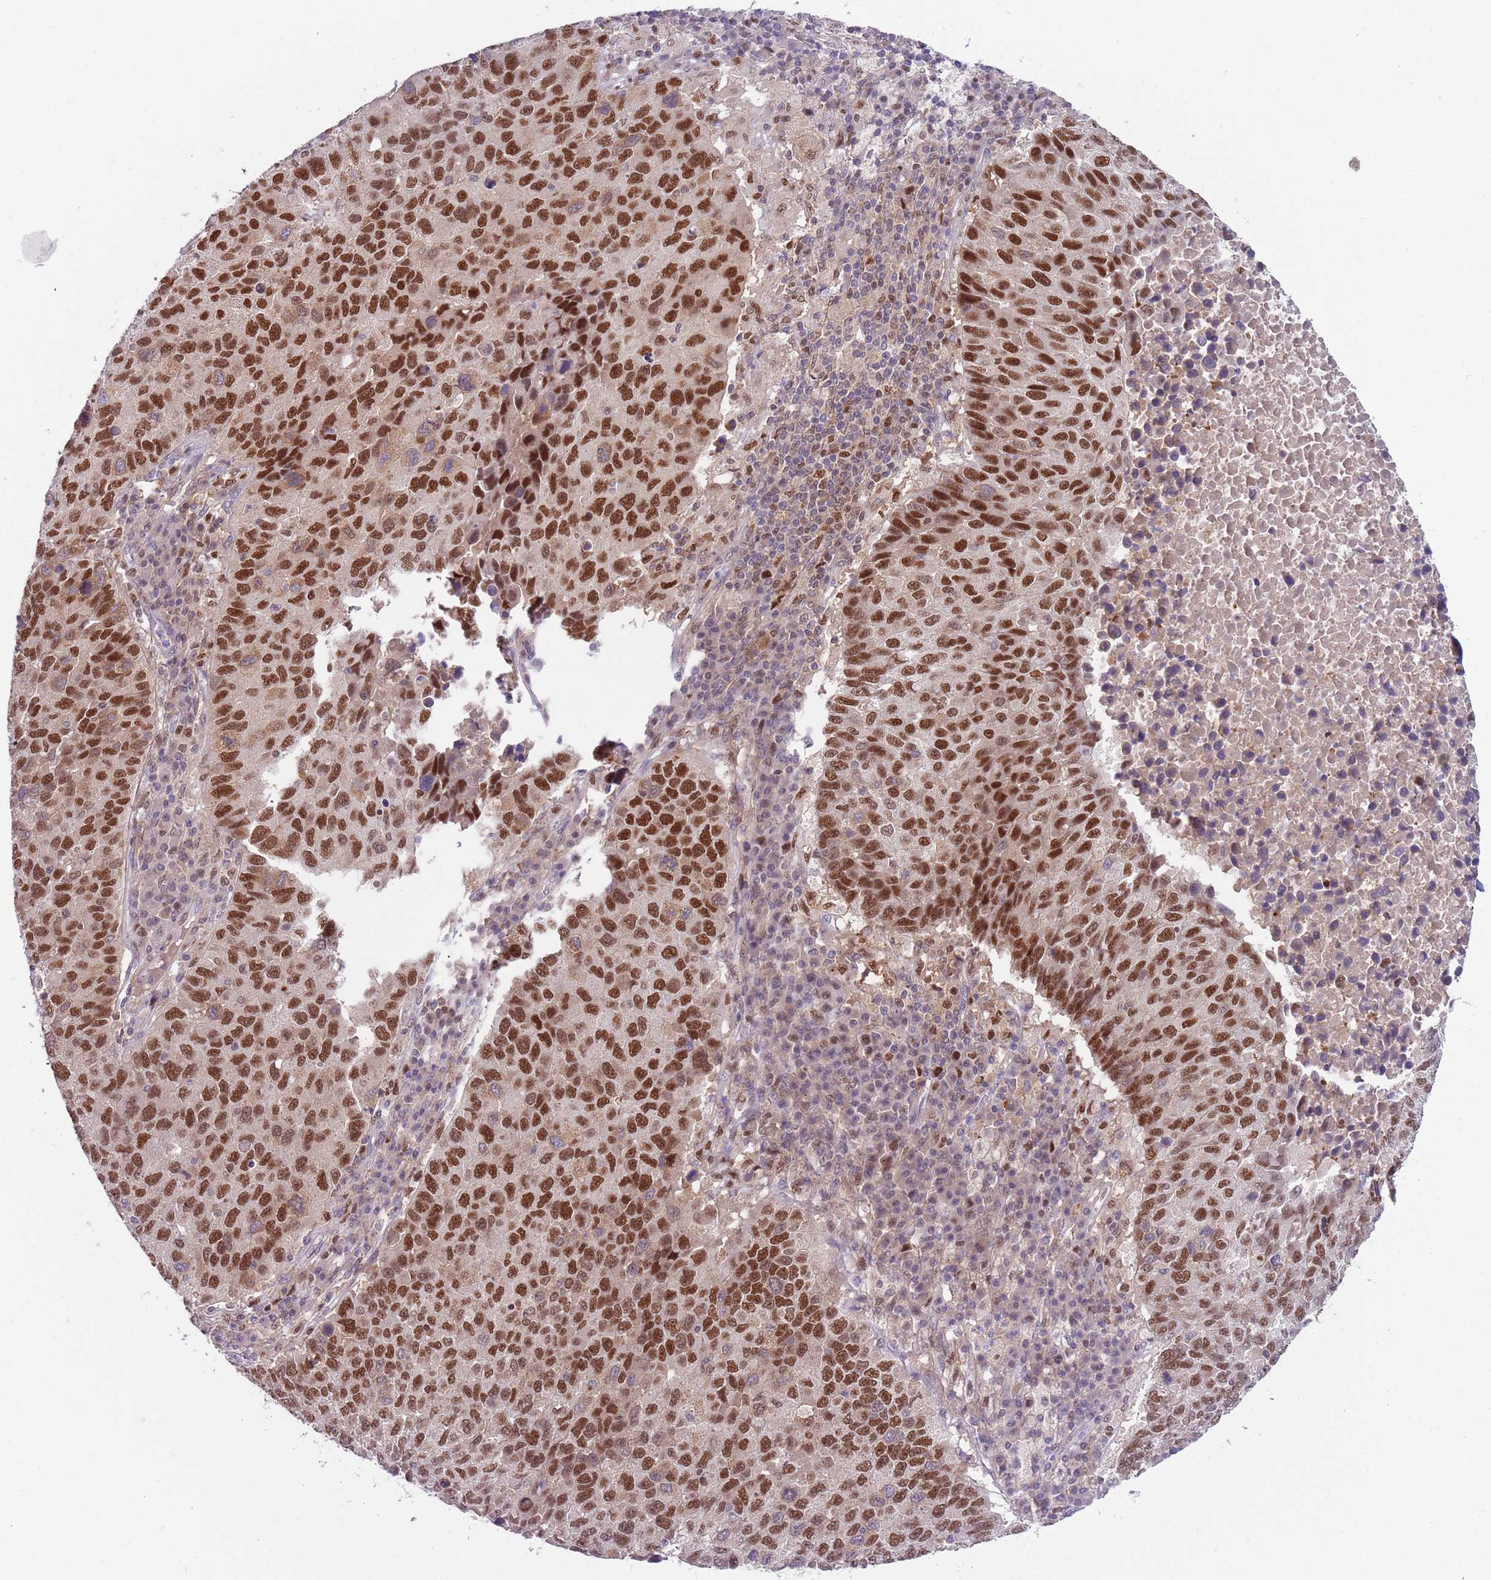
{"staining": {"intensity": "strong", "quantity": "25%-75%", "location": "nuclear"}, "tissue": "lung cancer", "cell_type": "Tumor cells", "image_type": "cancer", "snomed": [{"axis": "morphology", "description": "Squamous cell carcinoma, NOS"}, {"axis": "topography", "description": "Lung"}], "caption": "Immunohistochemical staining of human lung squamous cell carcinoma reveals high levels of strong nuclear positivity in about 25%-75% of tumor cells.", "gene": "RMND5B", "patient": {"sex": "male", "age": 73}}